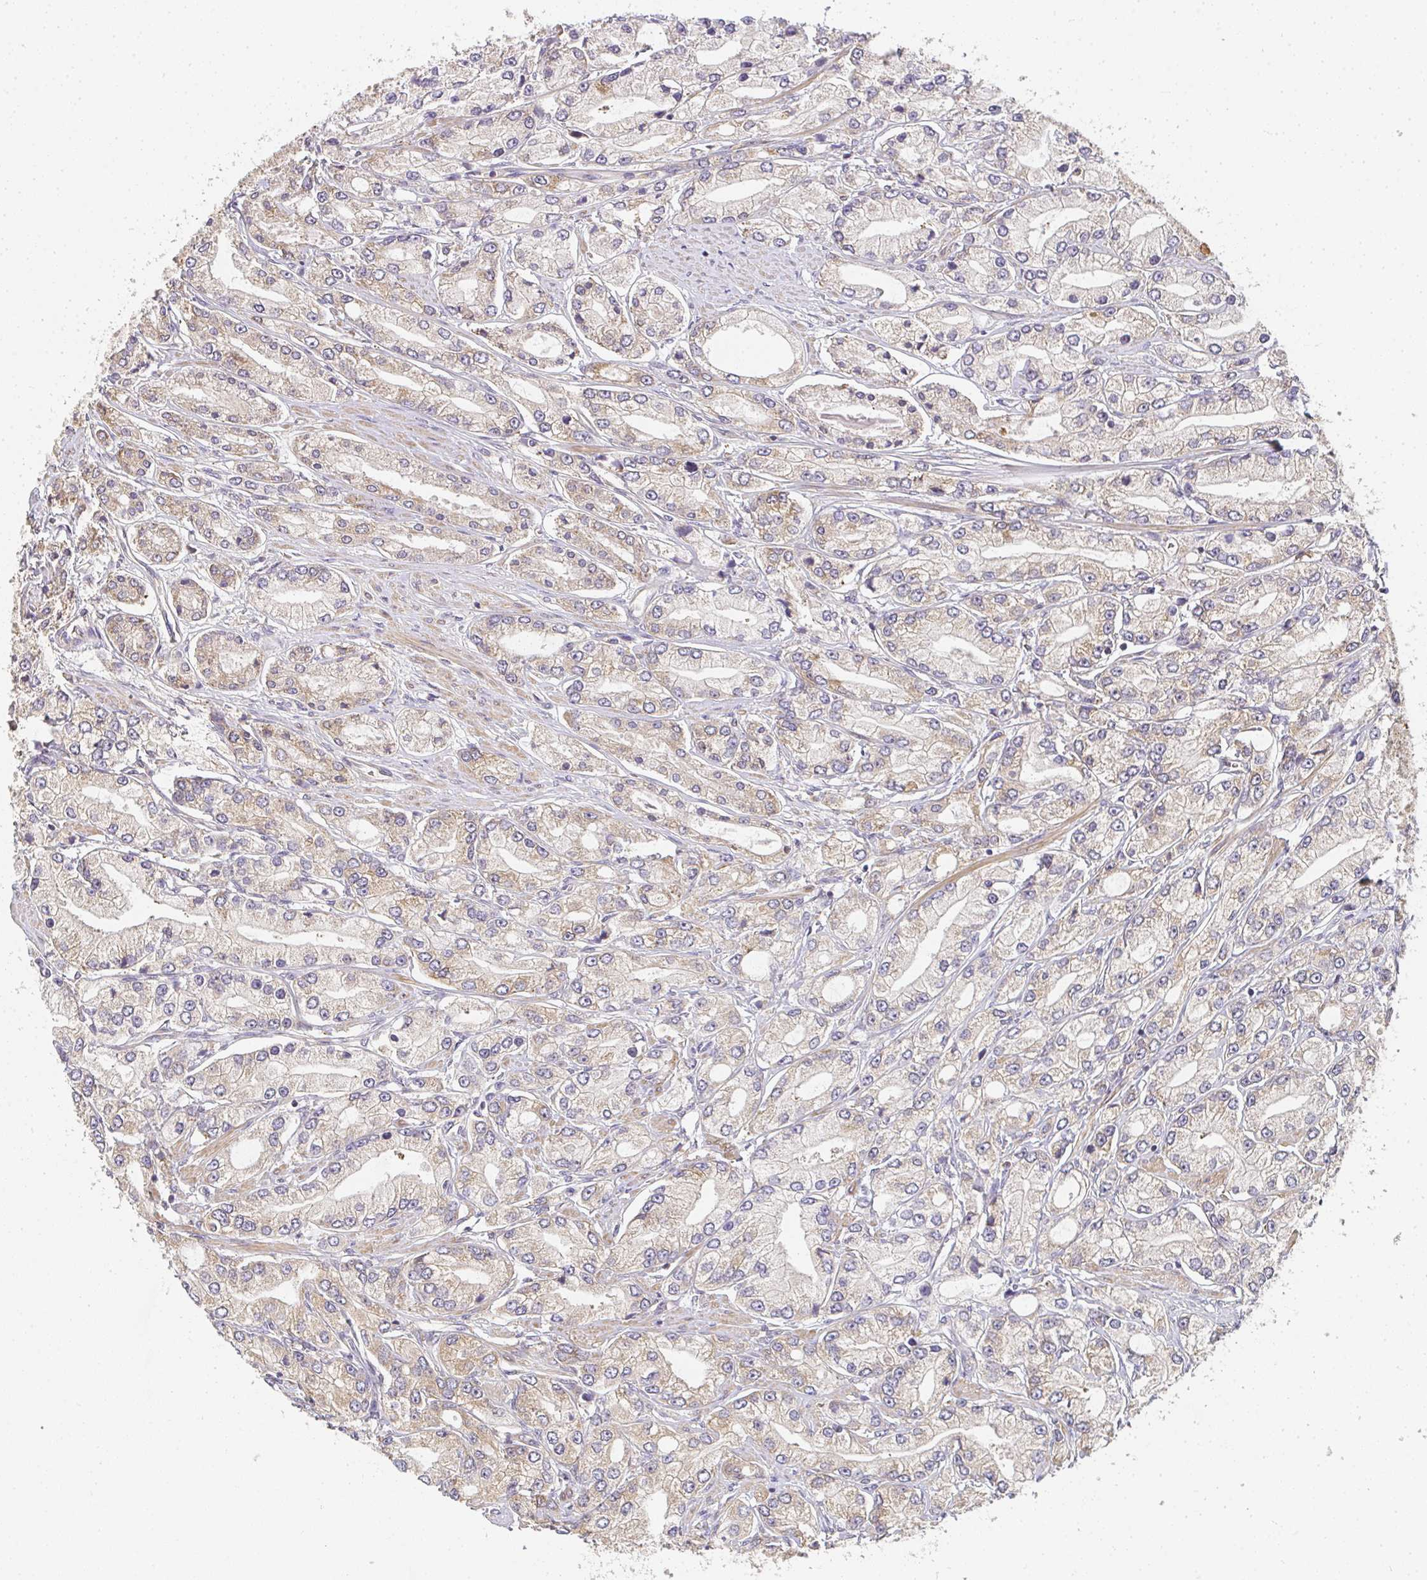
{"staining": {"intensity": "moderate", "quantity": "25%-75%", "location": "cytoplasmic/membranous"}, "tissue": "prostate cancer", "cell_type": "Tumor cells", "image_type": "cancer", "snomed": [{"axis": "morphology", "description": "Adenocarcinoma, High grade"}, {"axis": "topography", "description": "Prostate"}], "caption": "A micrograph of human high-grade adenocarcinoma (prostate) stained for a protein demonstrates moderate cytoplasmic/membranous brown staining in tumor cells.", "gene": "SLC35B3", "patient": {"sex": "male", "age": 66}}